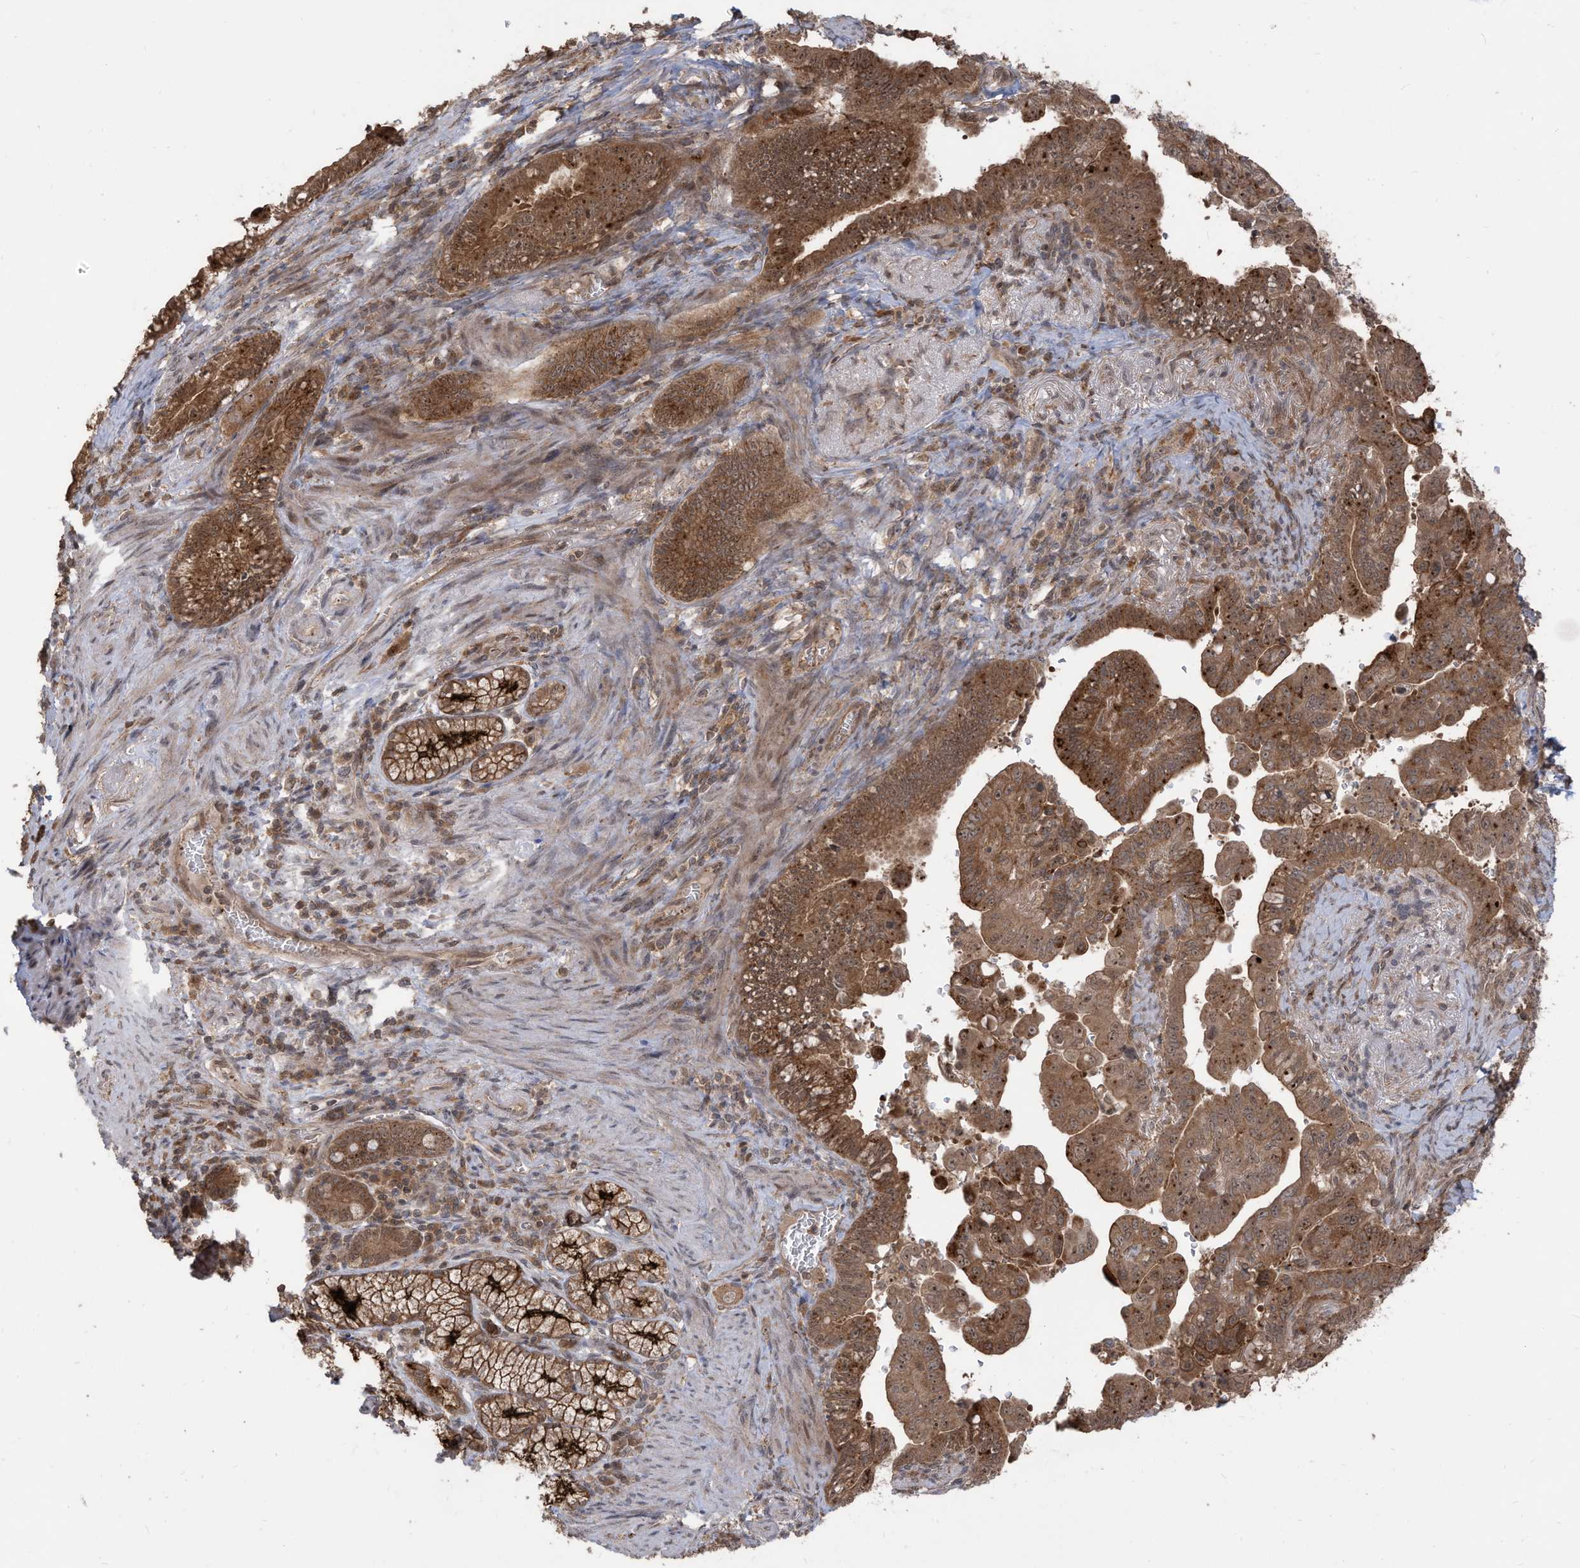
{"staining": {"intensity": "moderate", "quantity": ">75%", "location": "cytoplasmic/membranous,nuclear"}, "tissue": "pancreatic cancer", "cell_type": "Tumor cells", "image_type": "cancer", "snomed": [{"axis": "morphology", "description": "Adenocarcinoma, NOS"}, {"axis": "topography", "description": "Pancreas"}], "caption": "Immunohistochemical staining of pancreatic cancer (adenocarcinoma) displays moderate cytoplasmic/membranous and nuclear protein expression in approximately >75% of tumor cells. (brown staining indicates protein expression, while blue staining denotes nuclei).", "gene": "CARF", "patient": {"sex": "male", "age": 70}}